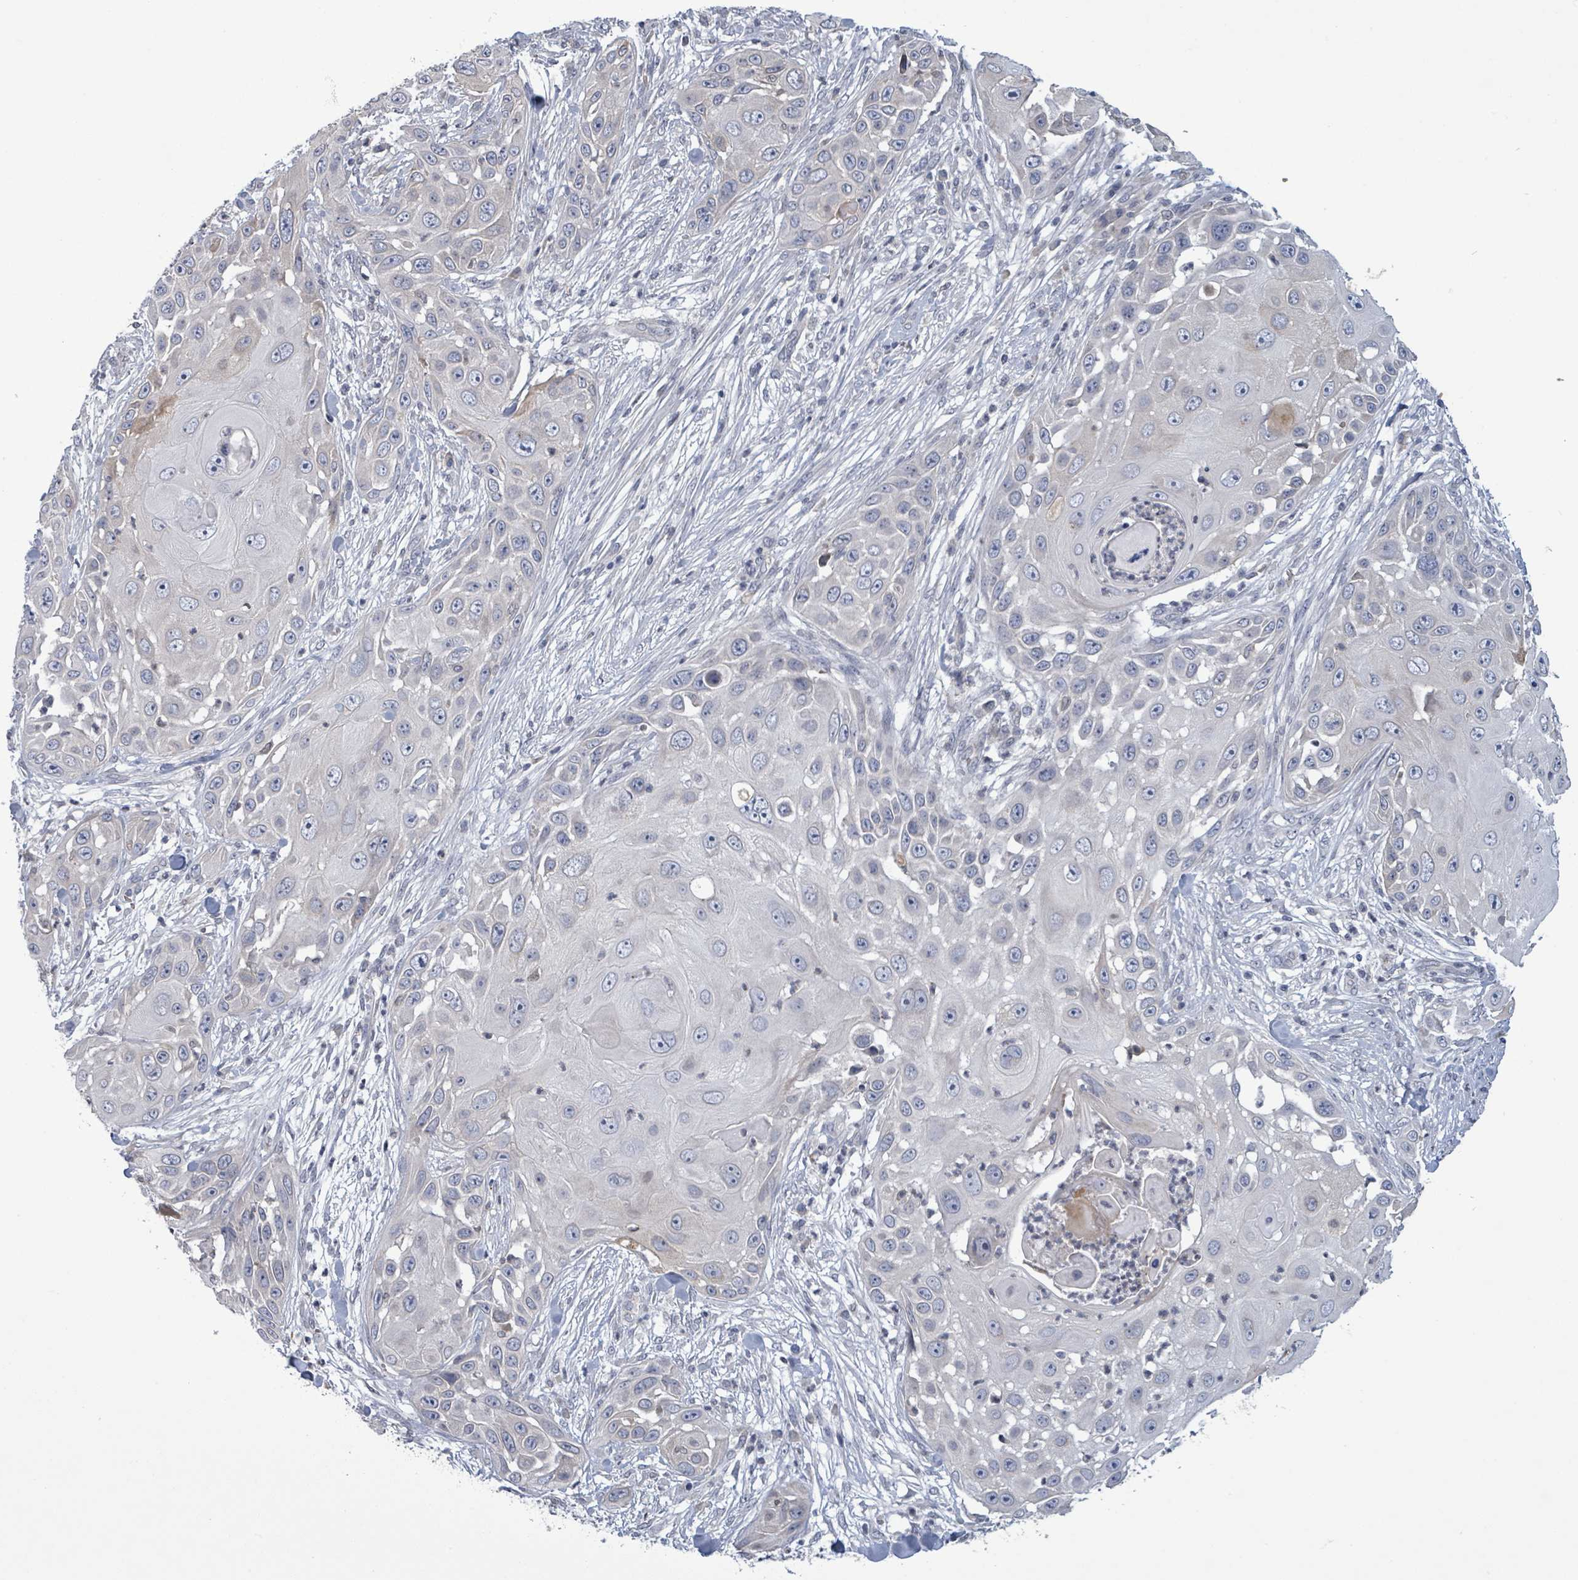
{"staining": {"intensity": "negative", "quantity": "none", "location": "none"}, "tissue": "skin cancer", "cell_type": "Tumor cells", "image_type": "cancer", "snomed": [{"axis": "morphology", "description": "Squamous cell carcinoma, NOS"}, {"axis": "topography", "description": "Skin"}], "caption": "Immunohistochemical staining of human skin cancer reveals no significant staining in tumor cells.", "gene": "GRM8", "patient": {"sex": "female", "age": 44}}